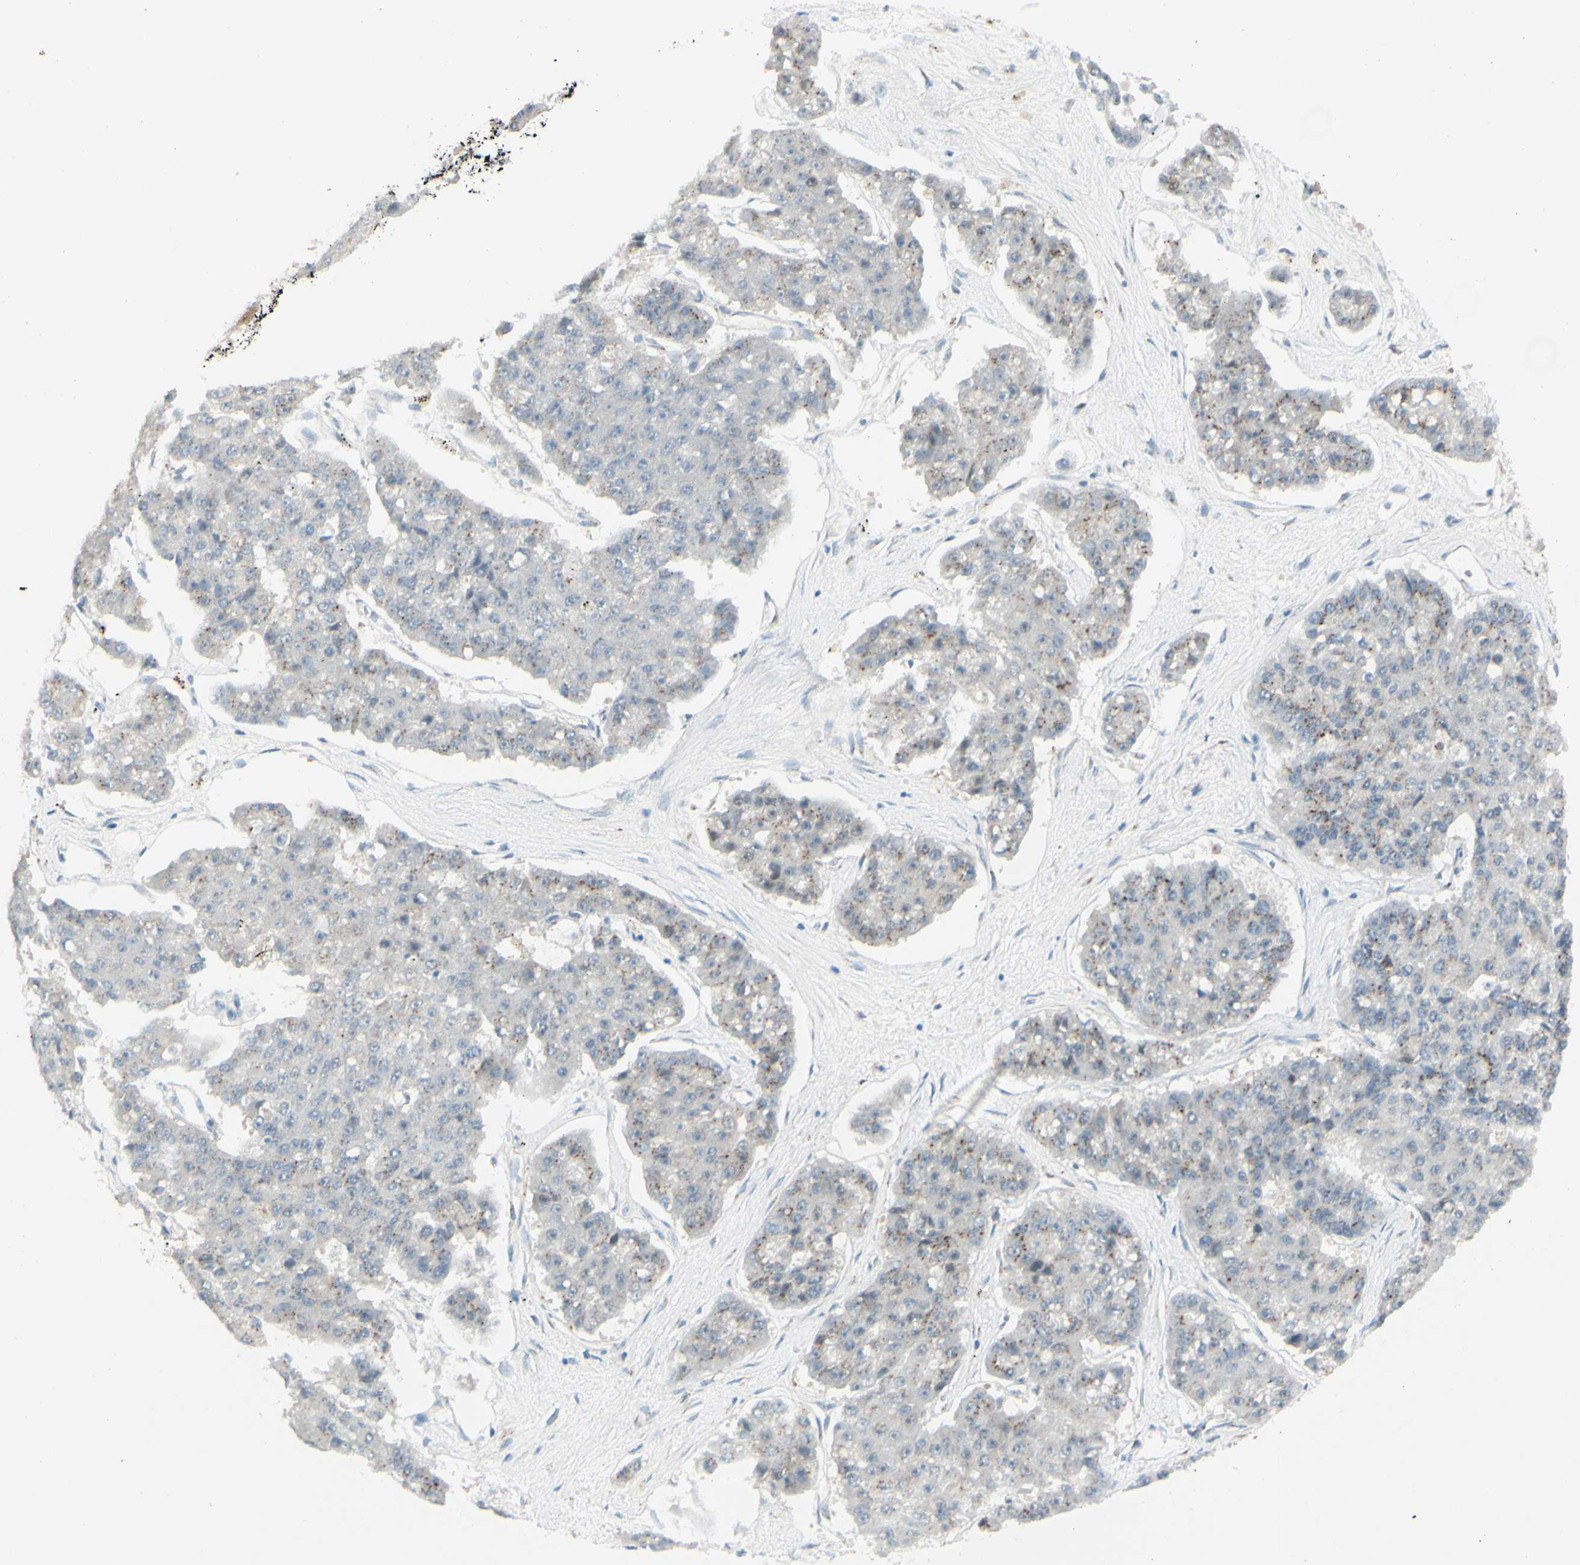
{"staining": {"intensity": "weak", "quantity": "<25%", "location": "cytoplasmic/membranous"}, "tissue": "pancreatic cancer", "cell_type": "Tumor cells", "image_type": "cancer", "snomed": [{"axis": "morphology", "description": "Adenocarcinoma, NOS"}, {"axis": "topography", "description": "Pancreas"}], "caption": "High power microscopy histopathology image of an immunohistochemistry photomicrograph of pancreatic adenocarcinoma, revealing no significant expression in tumor cells.", "gene": "B4GALT1", "patient": {"sex": "male", "age": 50}}